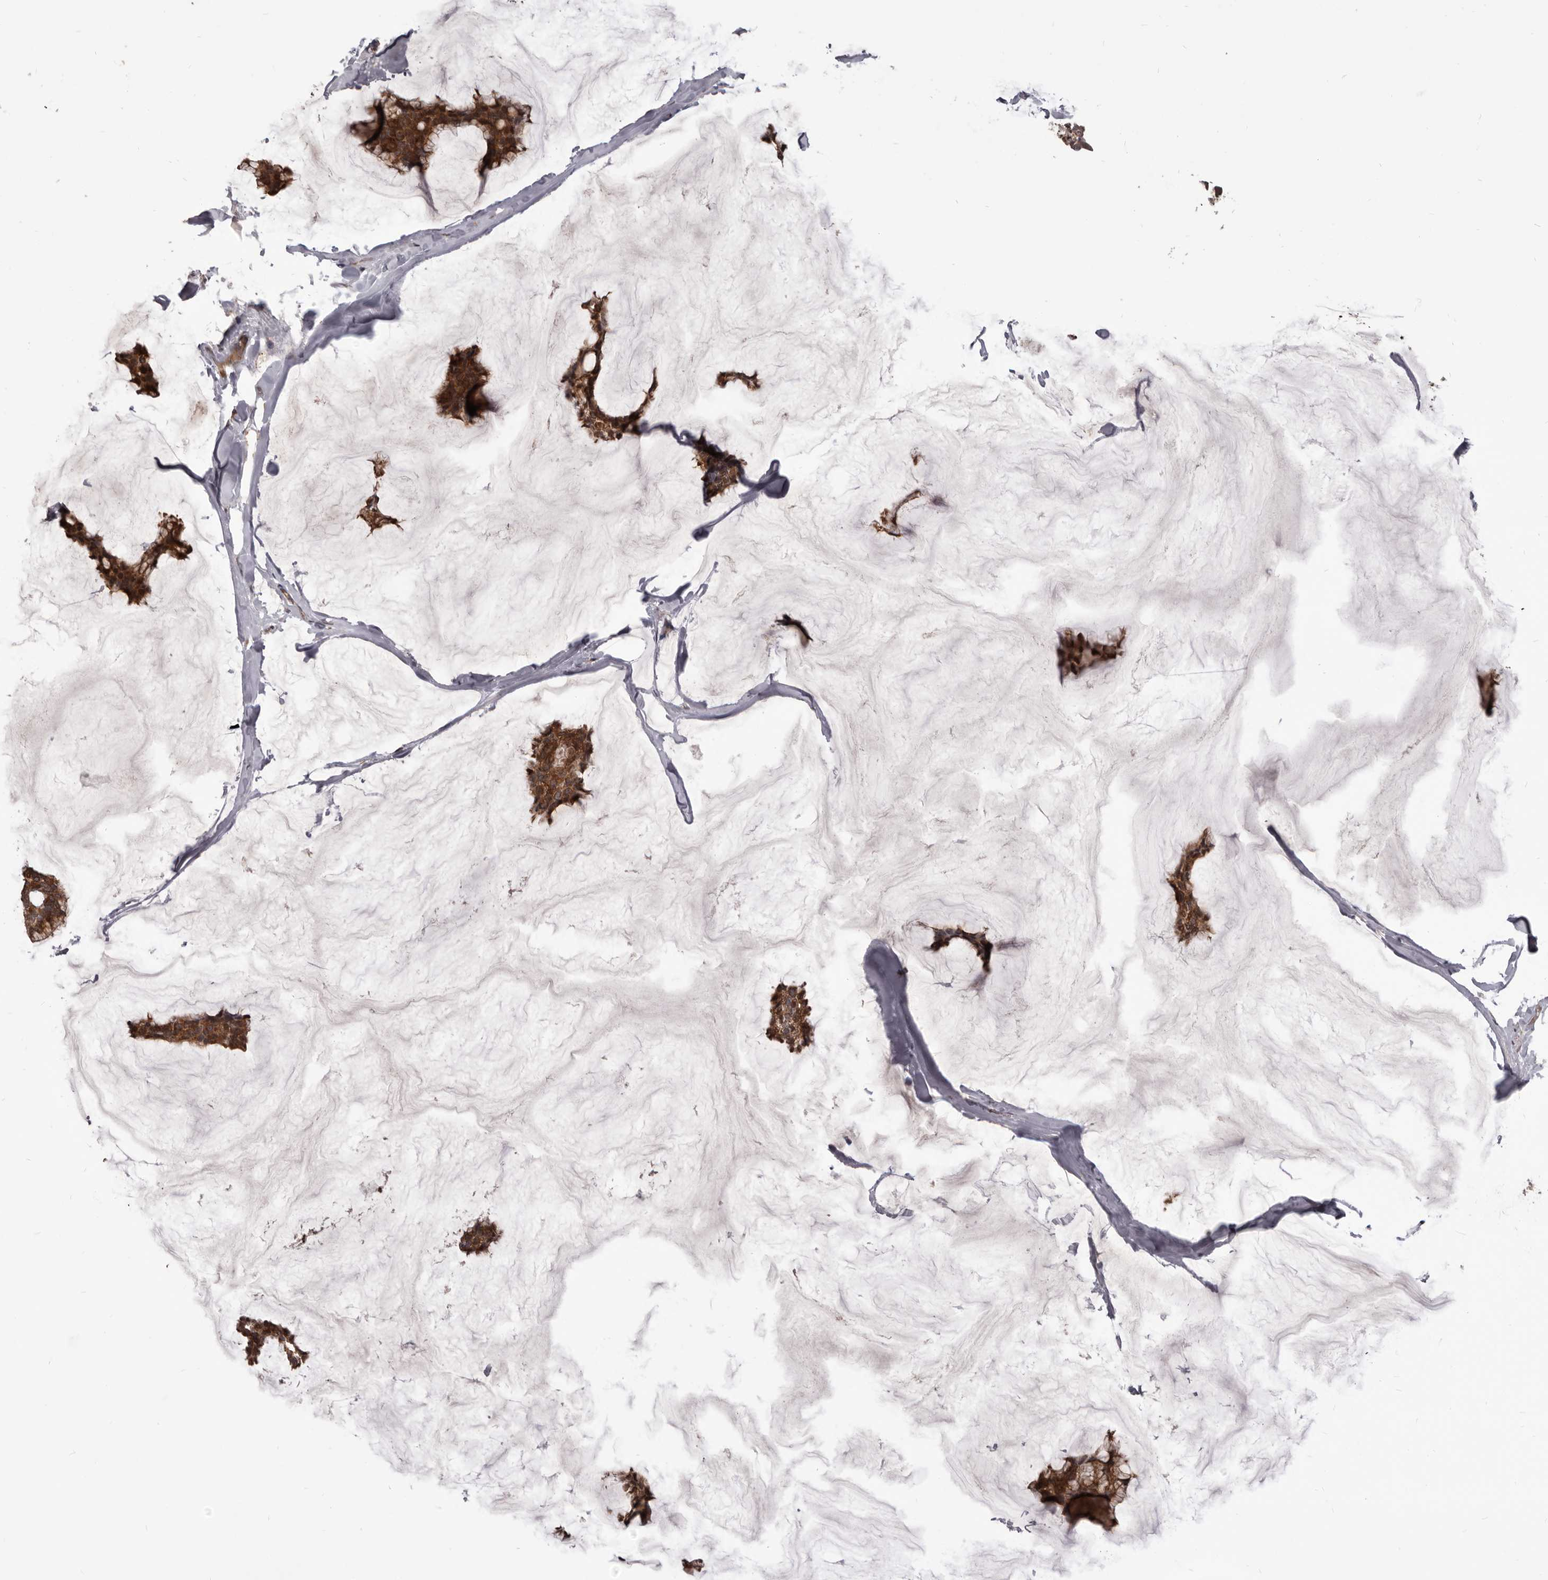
{"staining": {"intensity": "moderate", "quantity": ">75%", "location": "cytoplasmic/membranous"}, "tissue": "breast cancer", "cell_type": "Tumor cells", "image_type": "cancer", "snomed": [{"axis": "morphology", "description": "Duct carcinoma"}, {"axis": "topography", "description": "Breast"}], "caption": "Brown immunohistochemical staining in breast cancer (intraductal carcinoma) shows moderate cytoplasmic/membranous positivity in about >75% of tumor cells.", "gene": "MAP3K14", "patient": {"sex": "female", "age": 93}}